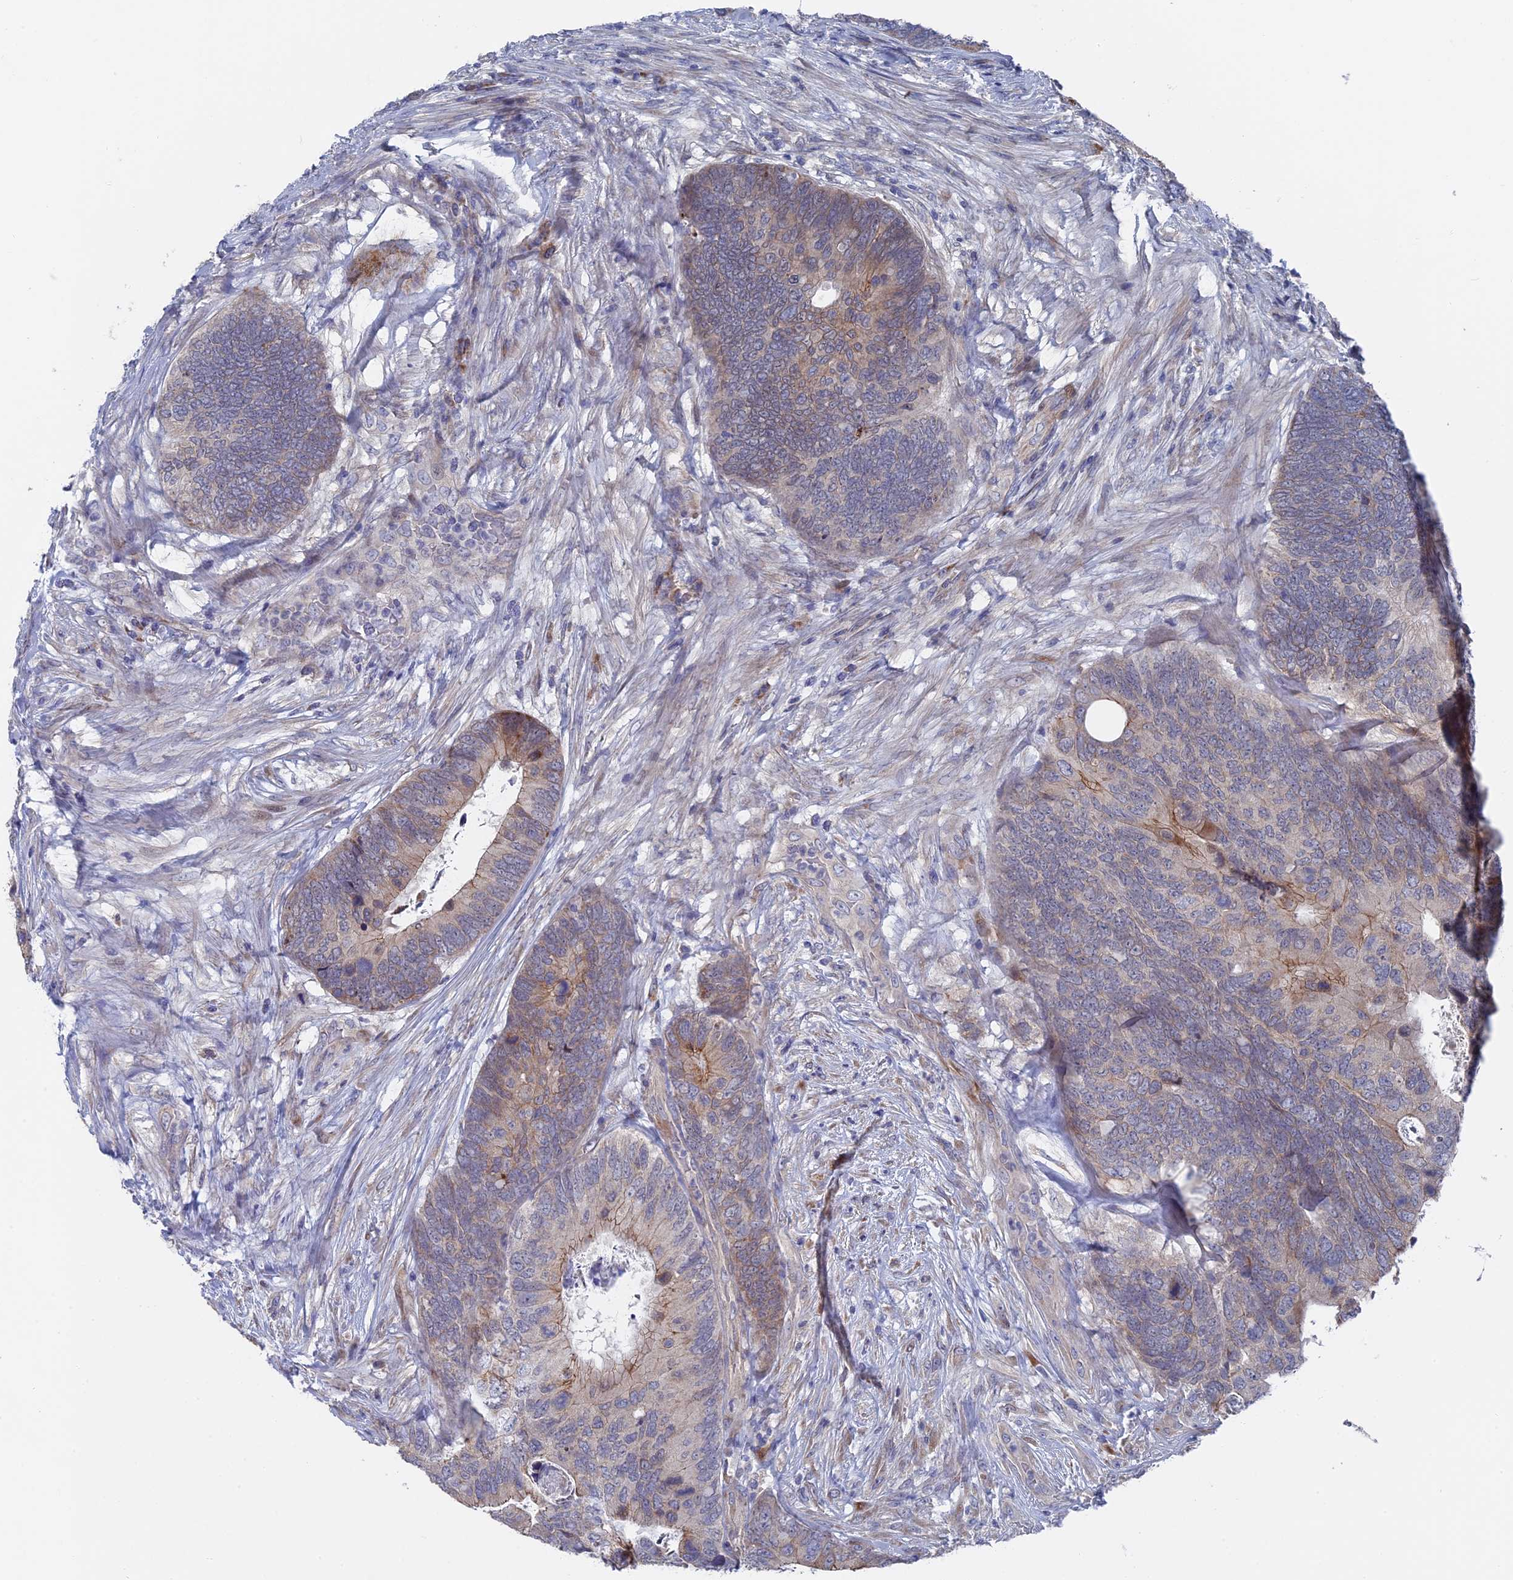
{"staining": {"intensity": "moderate", "quantity": "<25%", "location": "cytoplasmic/membranous"}, "tissue": "colorectal cancer", "cell_type": "Tumor cells", "image_type": "cancer", "snomed": [{"axis": "morphology", "description": "Adenocarcinoma, NOS"}, {"axis": "topography", "description": "Colon"}], "caption": "An immunohistochemistry image of tumor tissue is shown. Protein staining in brown labels moderate cytoplasmic/membranous positivity in colorectal cancer (adenocarcinoma) within tumor cells.", "gene": "TMEM161A", "patient": {"sex": "female", "age": 67}}